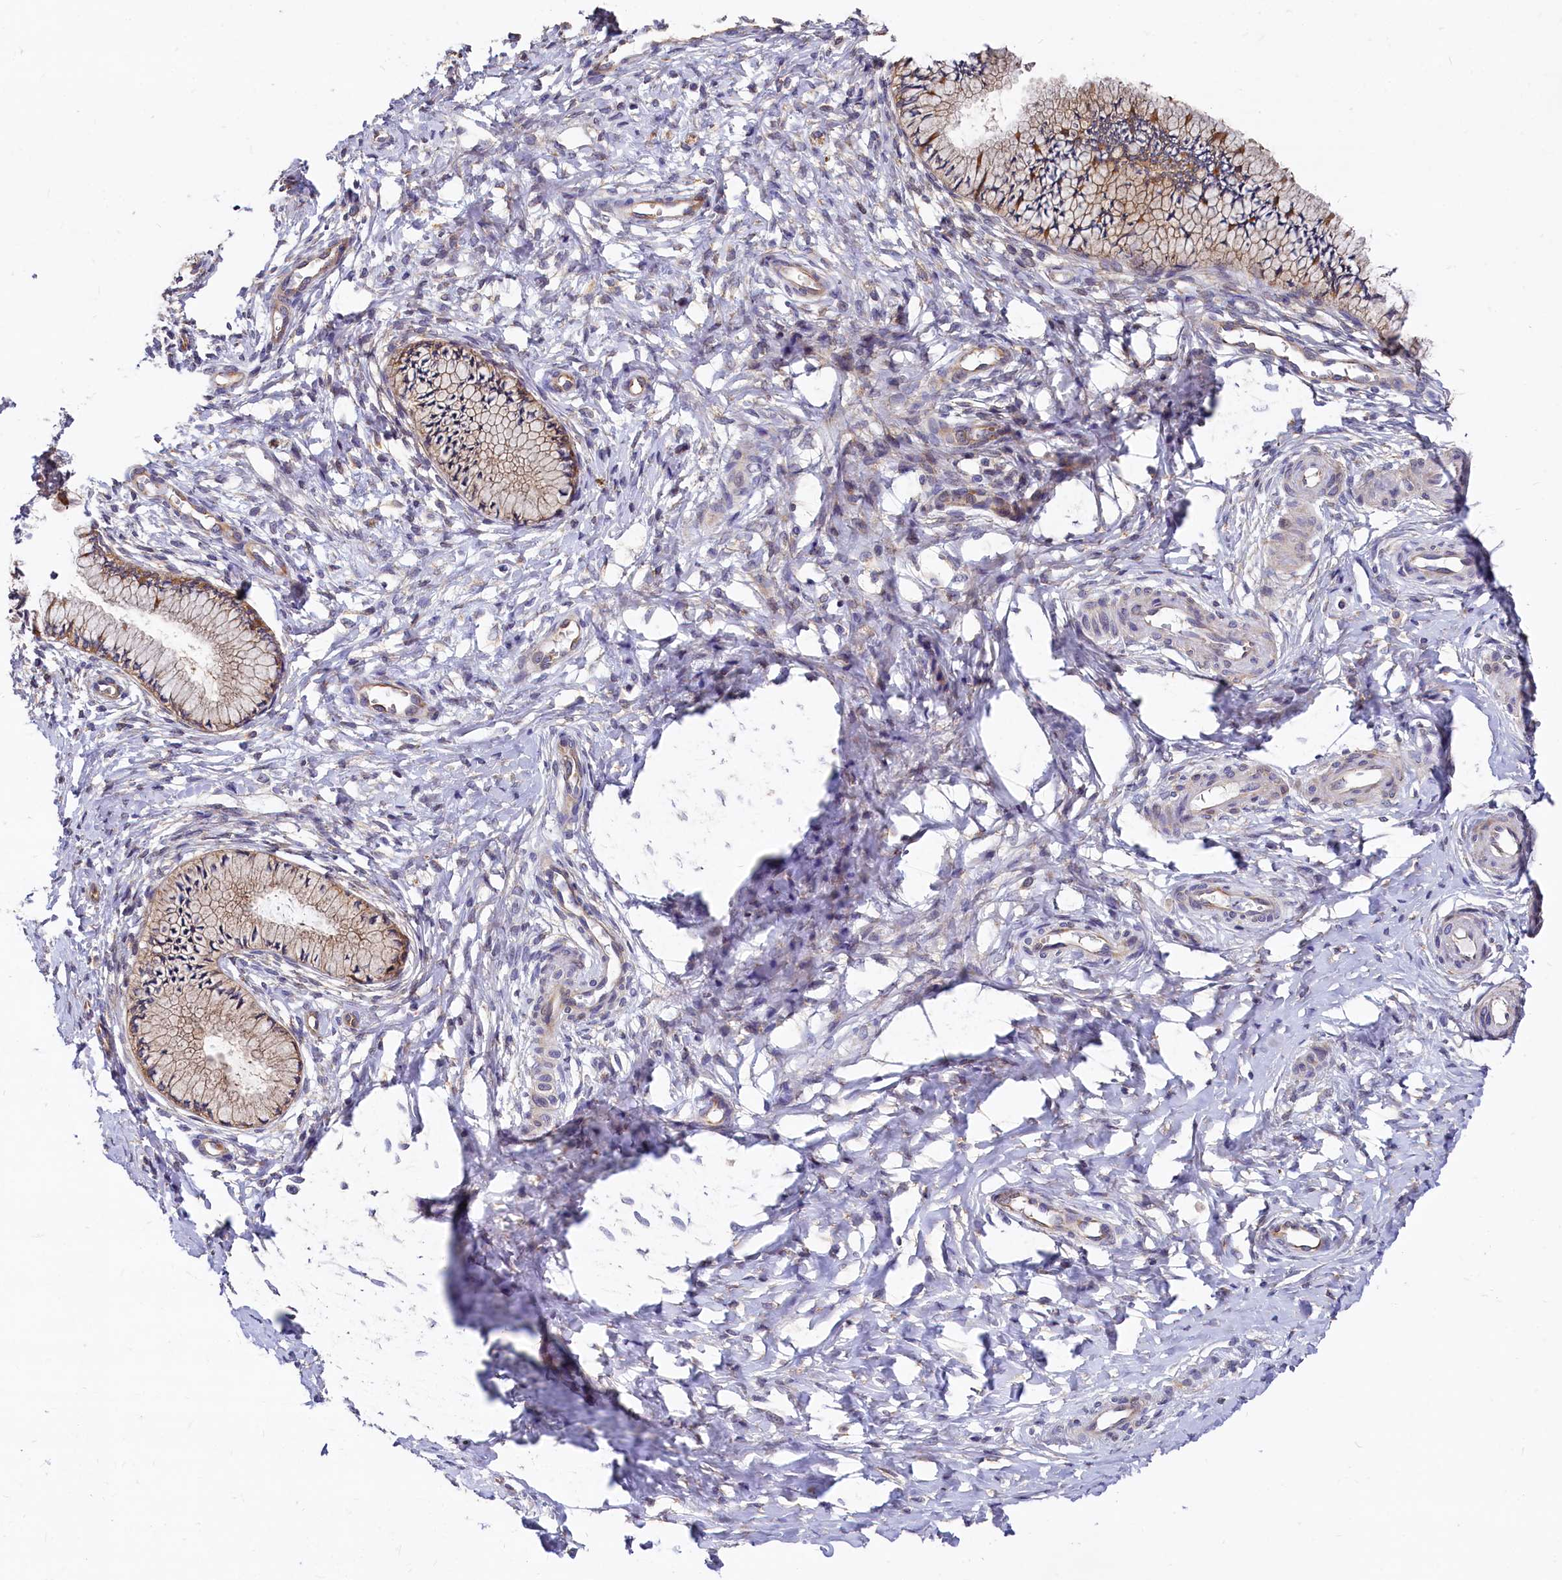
{"staining": {"intensity": "moderate", "quantity": ">75%", "location": "cytoplasmic/membranous"}, "tissue": "cervix", "cell_type": "Glandular cells", "image_type": "normal", "snomed": [{"axis": "morphology", "description": "Normal tissue, NOS"}, {"axis": "topography", "description": "Cervix"}], "caption": "Protein staining displays moderate cytoplasmic/membranous staining in approximately >75% of glandular cells in benign cervix. (brown staining indicates protein expression, while blue staining denotes nuclei).", "gene": "EIF2B2", "patient": {"sex": "female", "age": 36}}